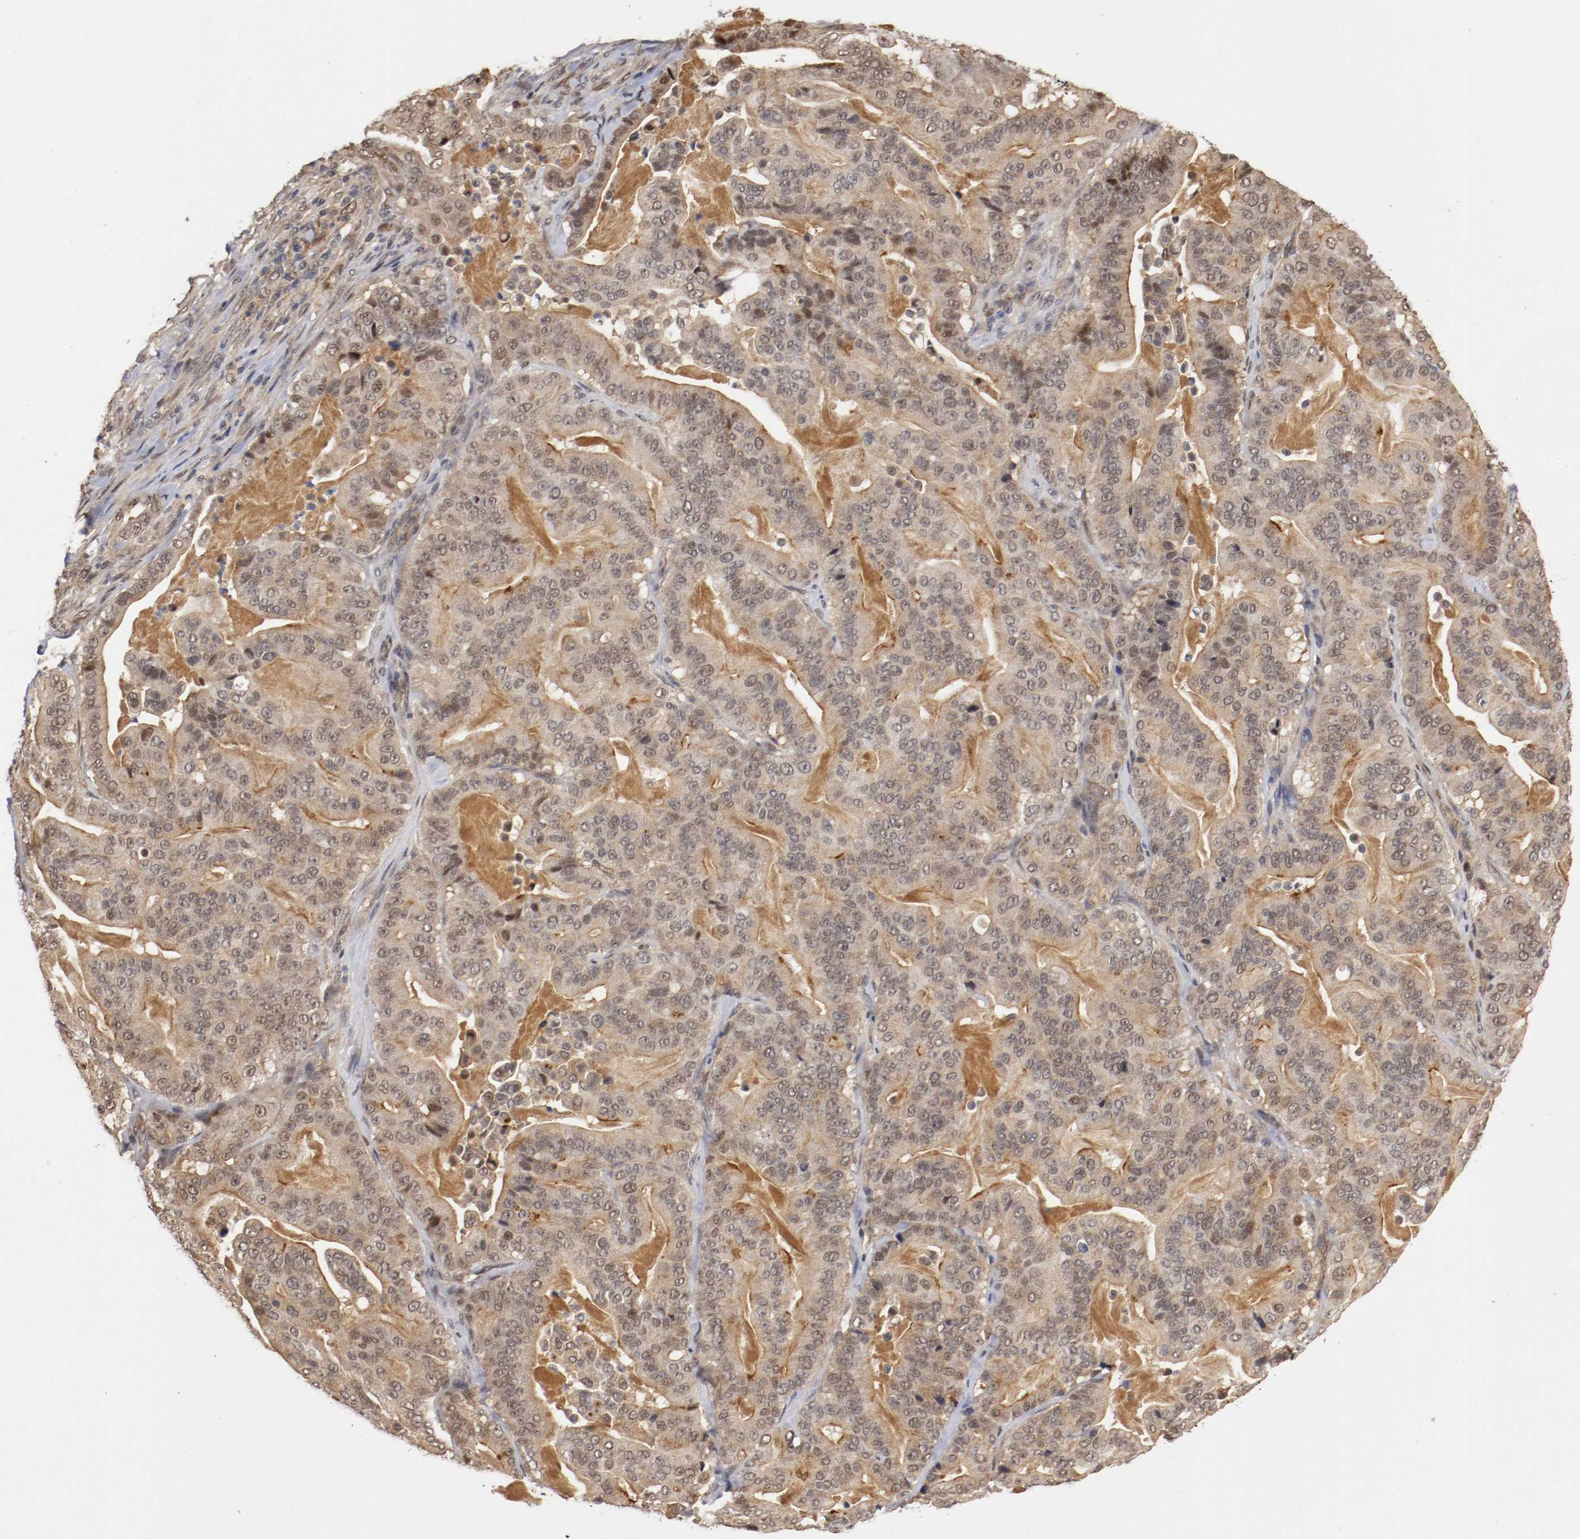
{"staining": {"intensity": "weak", "quantity": ">75%", "location": "cytoplasmic/membranous,nuclear"}, "tissue": "pancreatic cancer", "cell_type": "Tumor cells", "image_type": "cancer", "snomed": [{"axis": "morphology", "description": "Adenocarcinoma, NOS"}, {"axis": "topography", "description": "Pancreas"}], "caption": "IHC (DAB) staining of human pancreatic cancer (adenocarcinoma) reveals weak cytoplasmic/membranous and nuclear protein staining in about >75% of tumor cells.", "gene": "DNMT3B", "patient": {"sex": "male", "age": 63}}